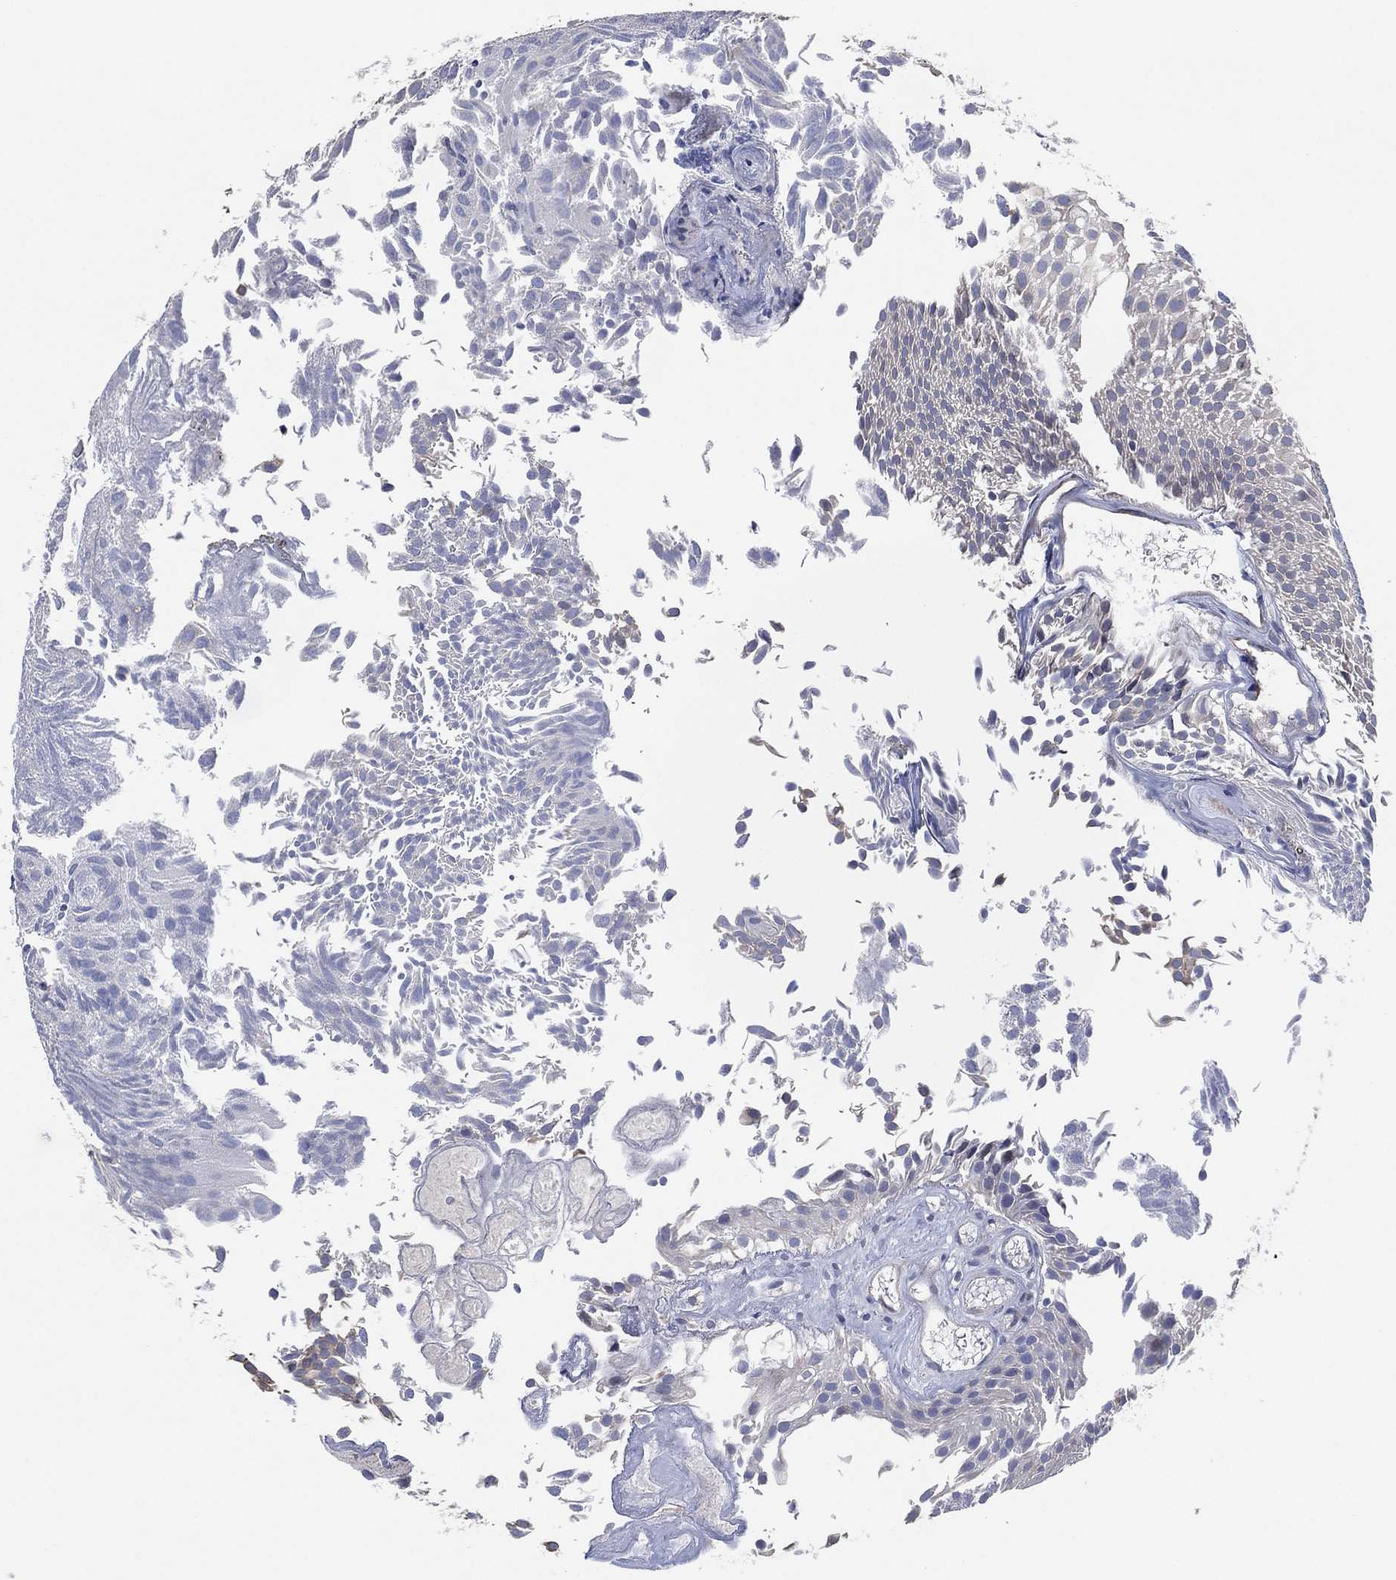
{"staining": {"intensity": "negative", "quantity": "none", "location": "none"}, "tissue": "urothelial cancer", "cell_type": "Tumor cells", "image_type": "cancer", "snomed": [{"axis": "morphology", "description": "Urothelial carcinoma, Low grade"}, {"axis": "topography", "description": "Urinary bladder"}], "caption": "This is an immunohistochemistry (IHC) photomicrograph of human urothelial cancer. There is no positivity in tumor cells.", "gene": "CFTR", "patient": {"sex": "male", "age": 52}}